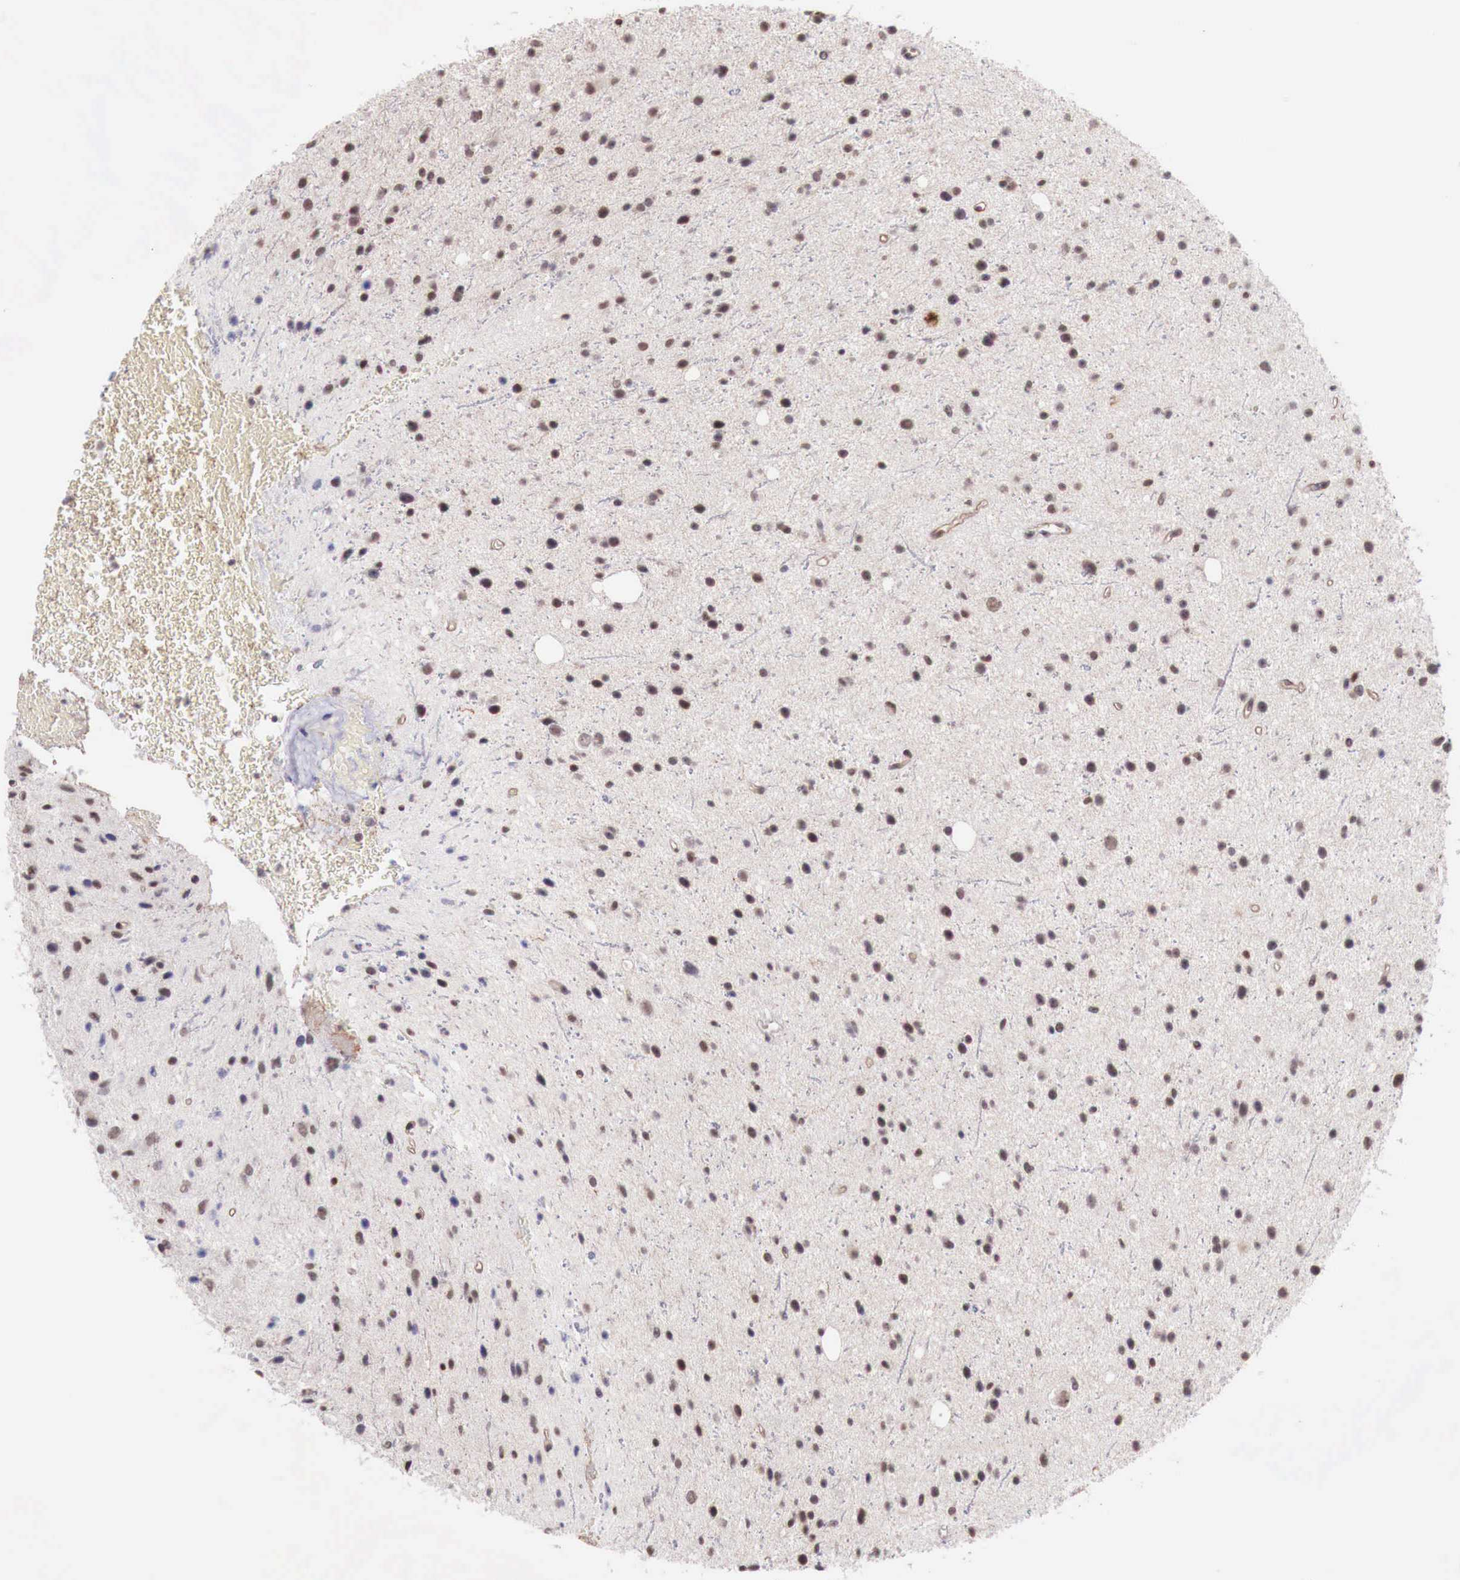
{"staining": {"intensity": "weak", "quantity": "25%-75%", "location": "cytoplasmic/membranous,nuclear"}, "tissue": "glioma", "cell_type": "Tumor cells", "image_type": "cancer", "snomed": [{"axis": "morphology", "description": "Glioma, malignant, Low grade"}, {"axis": "topography", "description": "Brain"}], "caption": "Malignant glioma (low-grade) tissue reveals weak cytoplasmic/membranous and nuclear positivity in about 25%-75% of tumor cells, visualized by immunohistochemistry. (DAB (3,3'-diaminobenzidine) IHC, brown staining for protein, blue staining for nuclei).", "gene": "FOXP2", "patient": {"sex": "female", "age": 46}}